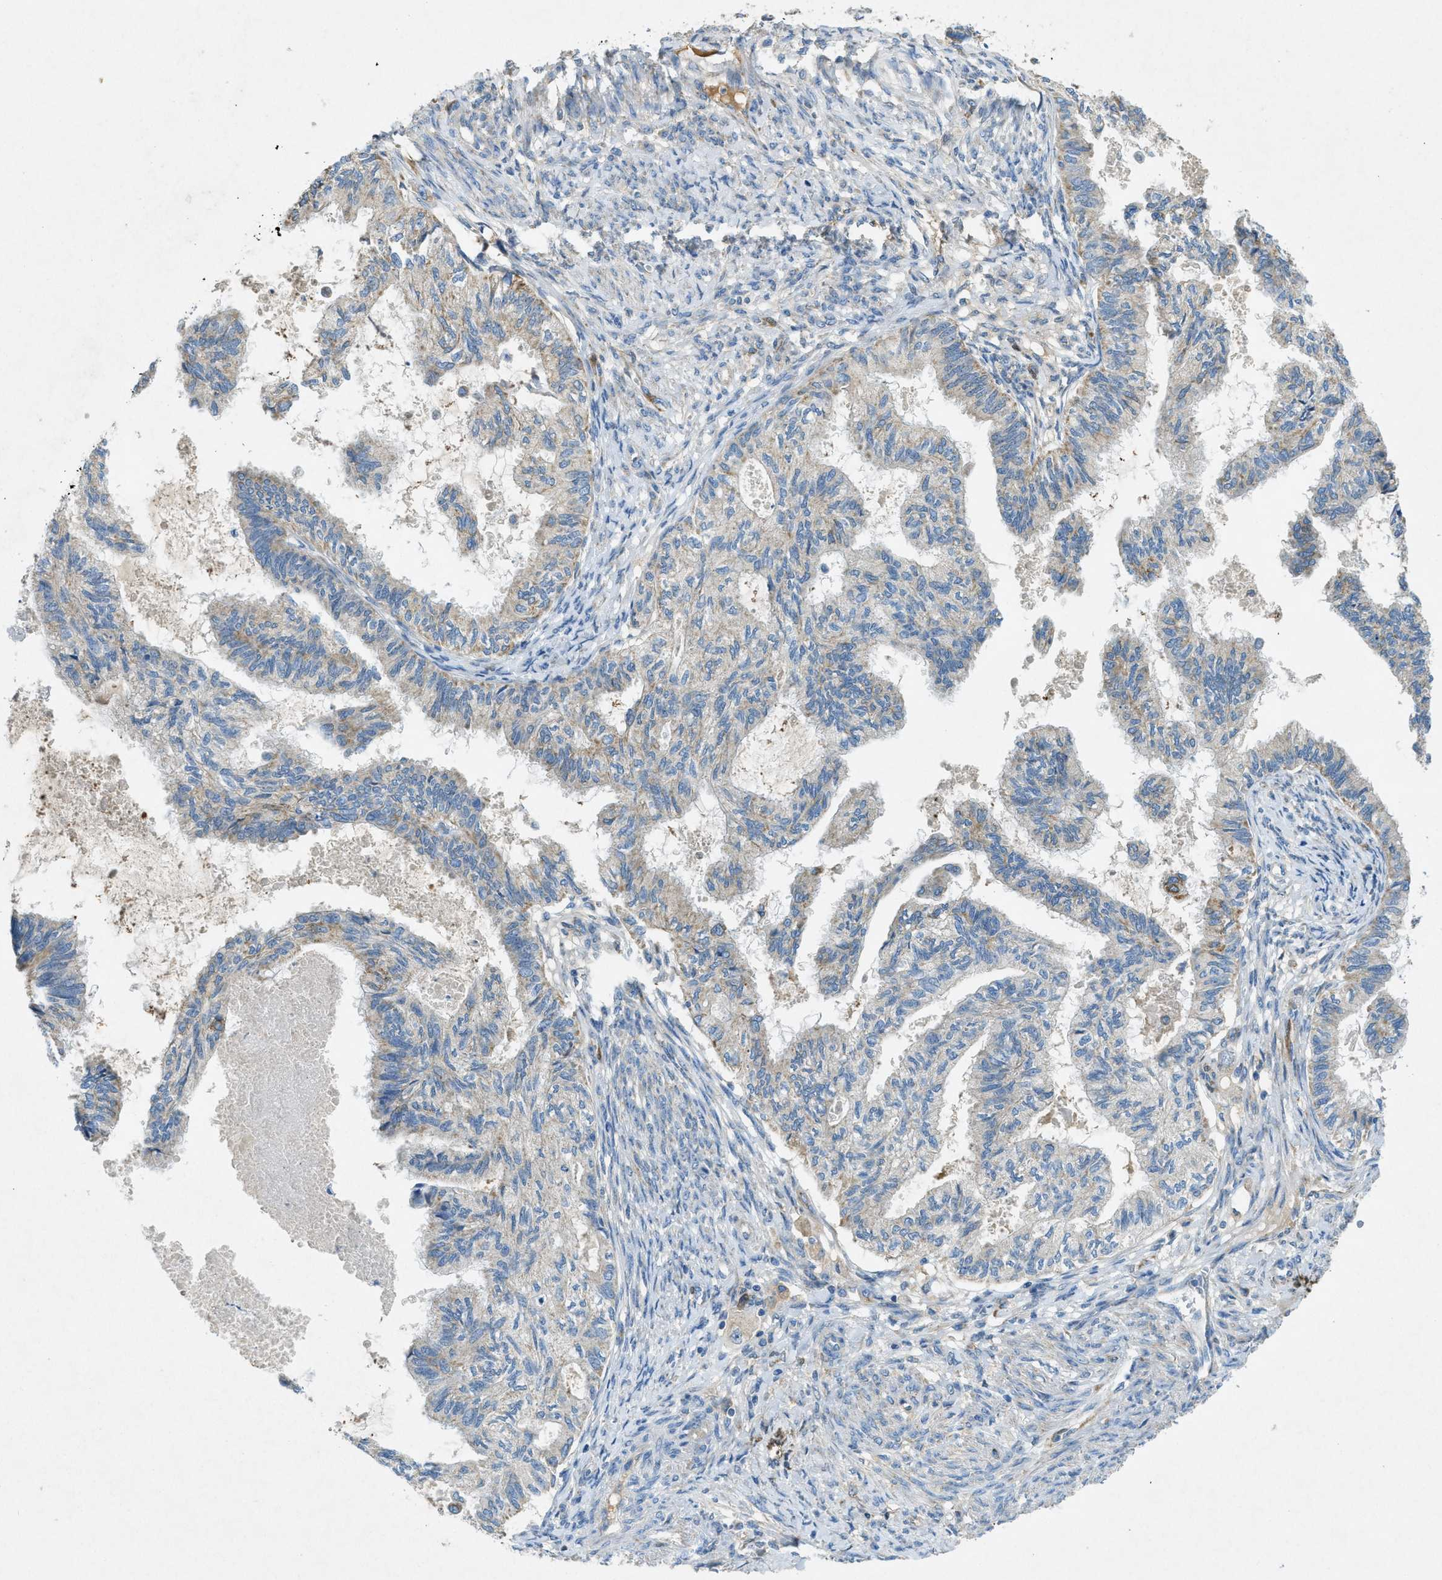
{"staining": {"intensity": "weak", "quantity": "25%-75%", "location": "cytoplasmic/membranous"}, "tissue": "cervical cancer", "cell_type": "Tumor cells", "image_type": "cancer", "snomed": [{"axis": "morphology", "description": "Normal tissue, NOS"}, {"axis": "morphology", "description": "Adenocarcinoma, NOS"}, {"axis": "topography", "description": "Cervix"}, {"axis": "topography", "description": "Endometrium"}], "caption": "There is low levels of weak cytoplasmic/membranous expression in tumor cells of cervical cancer, as demonstrated by immunohistochemical staining (brown color).", "gene": "CYGB", "patient": {"sex": "female", "age": 86}}